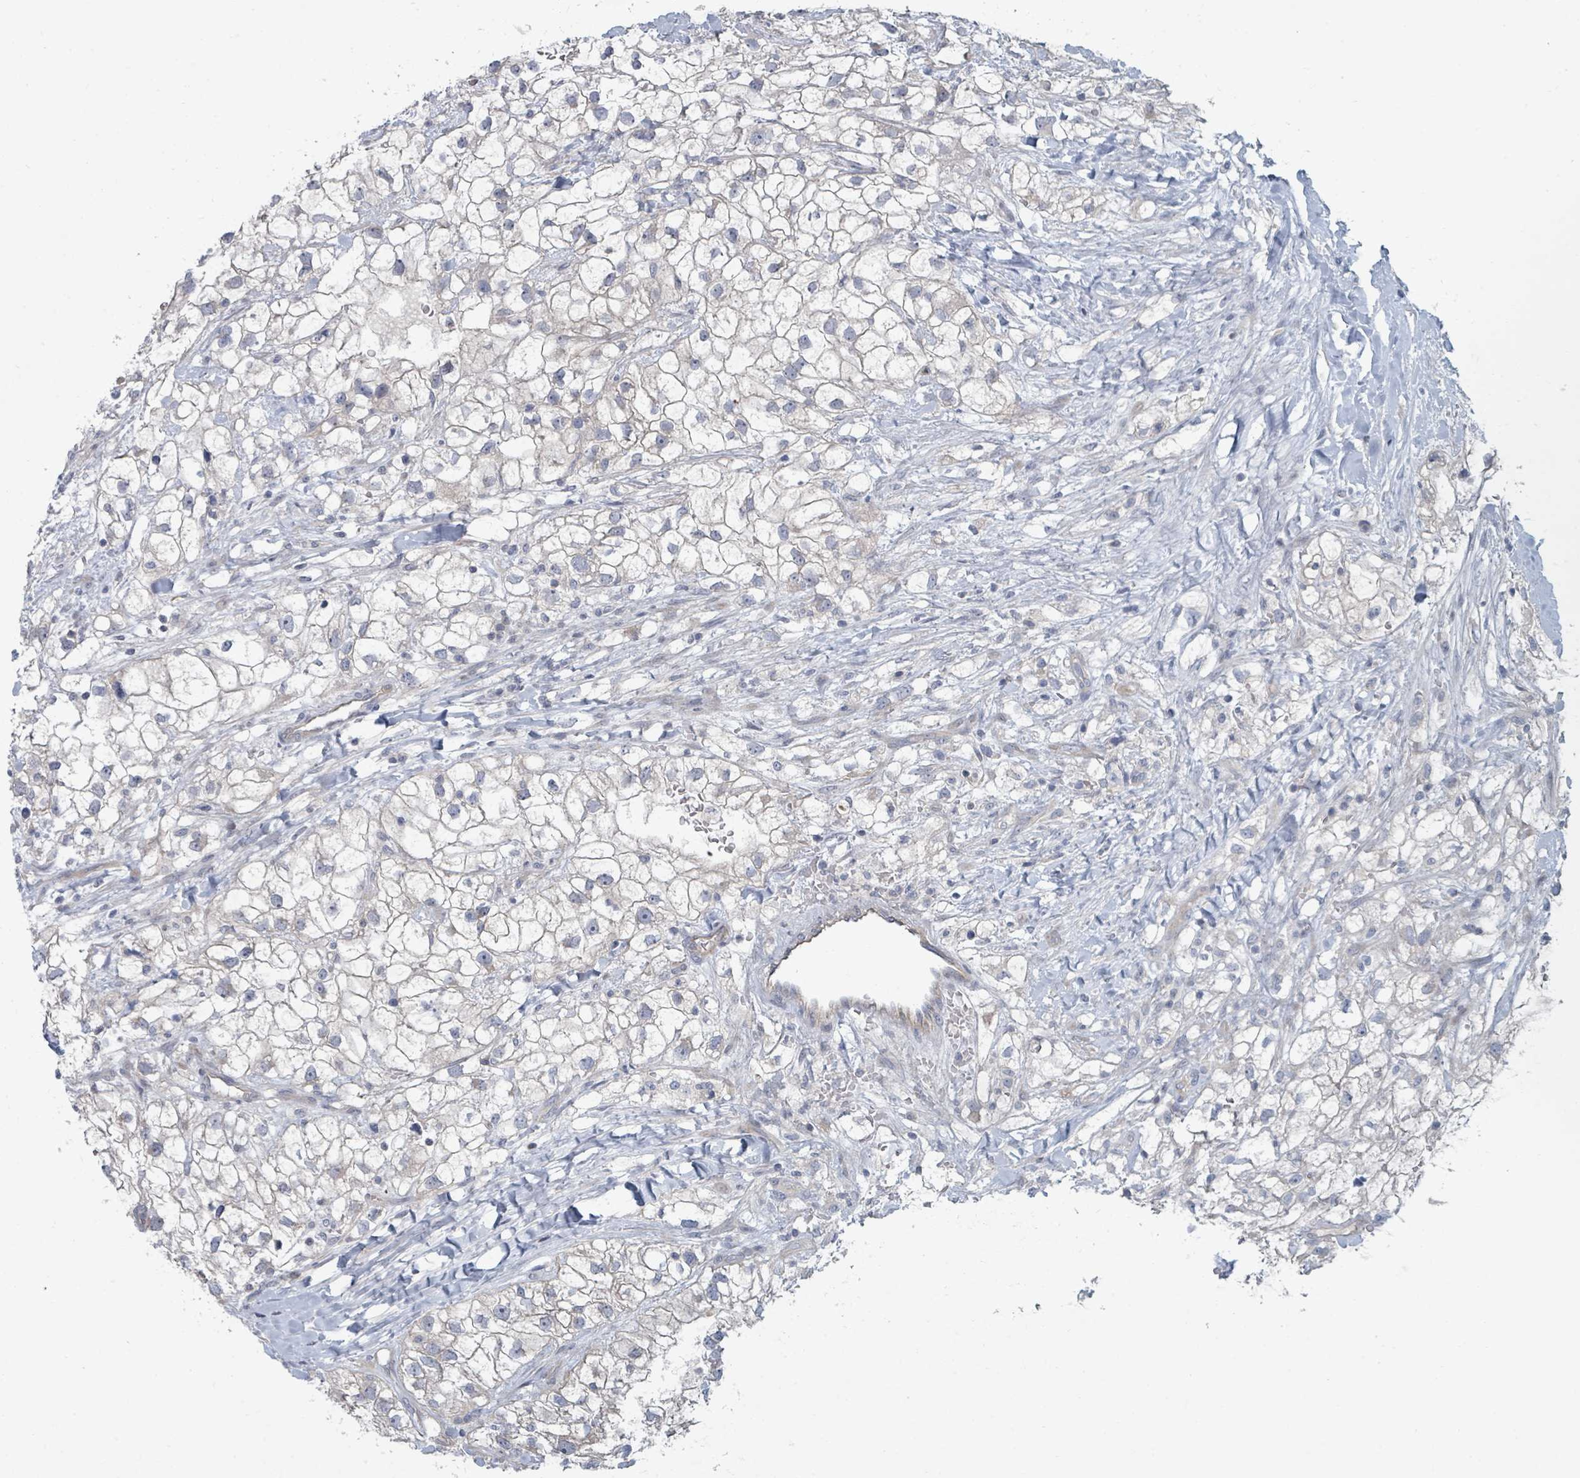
{"staining": {"intensity": "negative", "quantity": "none", "location": "none"}, "tissue": "renal cancer", "cell_type": "Tumor cells", "image_type": "cancer", "snomed": [{"axis": "morphology", "description": "Adenocarcinoma, NOS"}, {"axis": "topography", "description": "Kidney"}], "caption": "Tumor cells show no significant staining in renal cancer (adenocarcinoma). Nuclei are stained in blue.", "gene": "SLC25A45", "patient": {"sex": "male", "age": 59}}